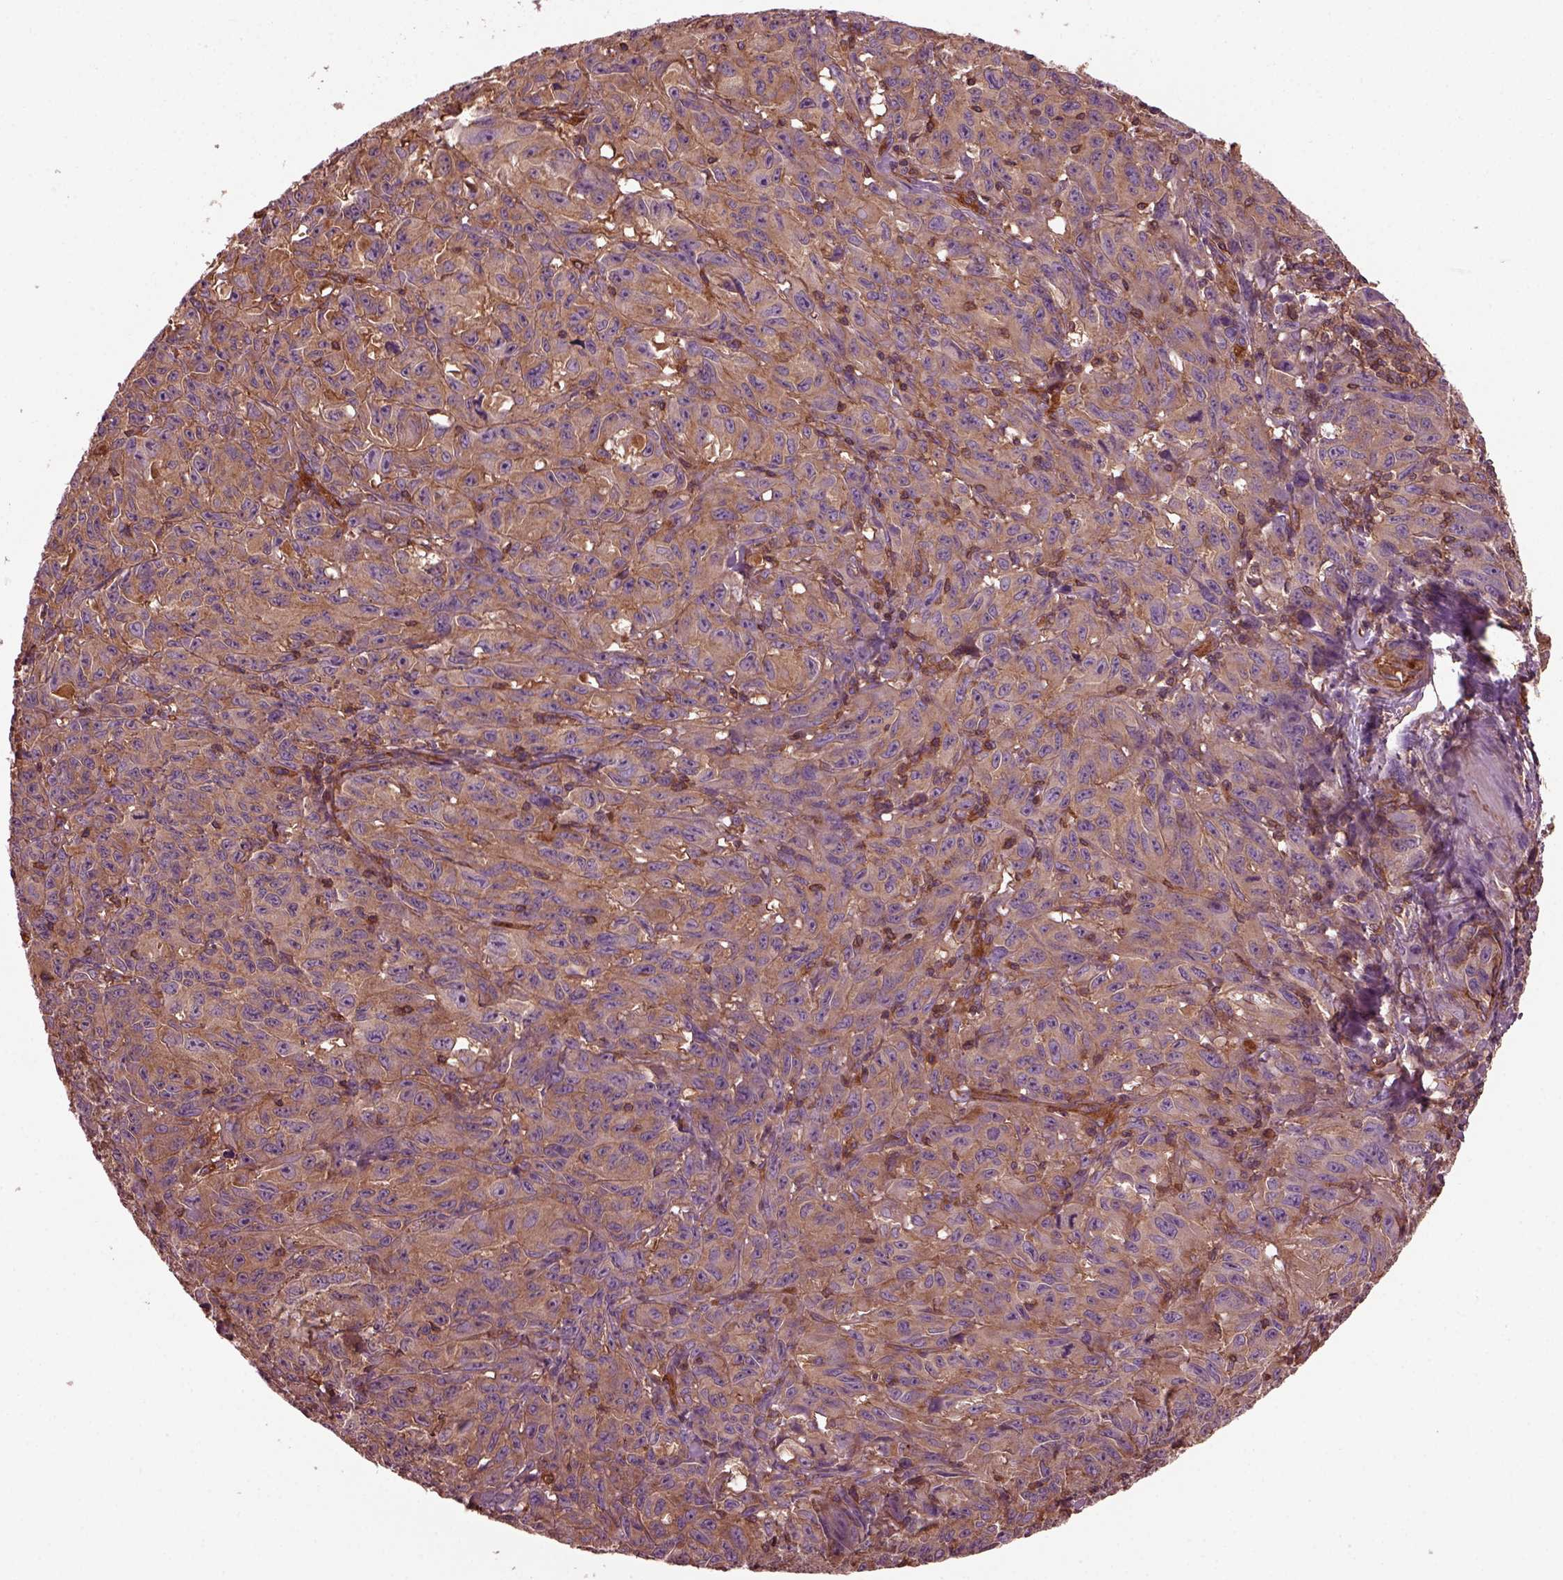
{"staining": {"intensity": "moderate", "quantity": ">75%", "location": "cytoplasmic/membranous"}, "tissue": "melanoma", "cell_type": "Tumor cells", "image_type": "cancer", "snomed": [{"axis": "morphology", "description": "Malignant melanoma, NOS"}, {"axis": "topography", "description": "Vulva, labia, clitoris and Bartholin´s gland, NO"}], "caption": "IHC micrograph of neoplastic tissue: human melanoma stained using IHC shows medium levels of moderate protein expression localized specifically in the cytoplasmic/membranous of tumor cells, appearing as a cytoplasmic/membranous brown color.", "gene": "MYL6", "patient": {"sex": "female", "age": 75}}